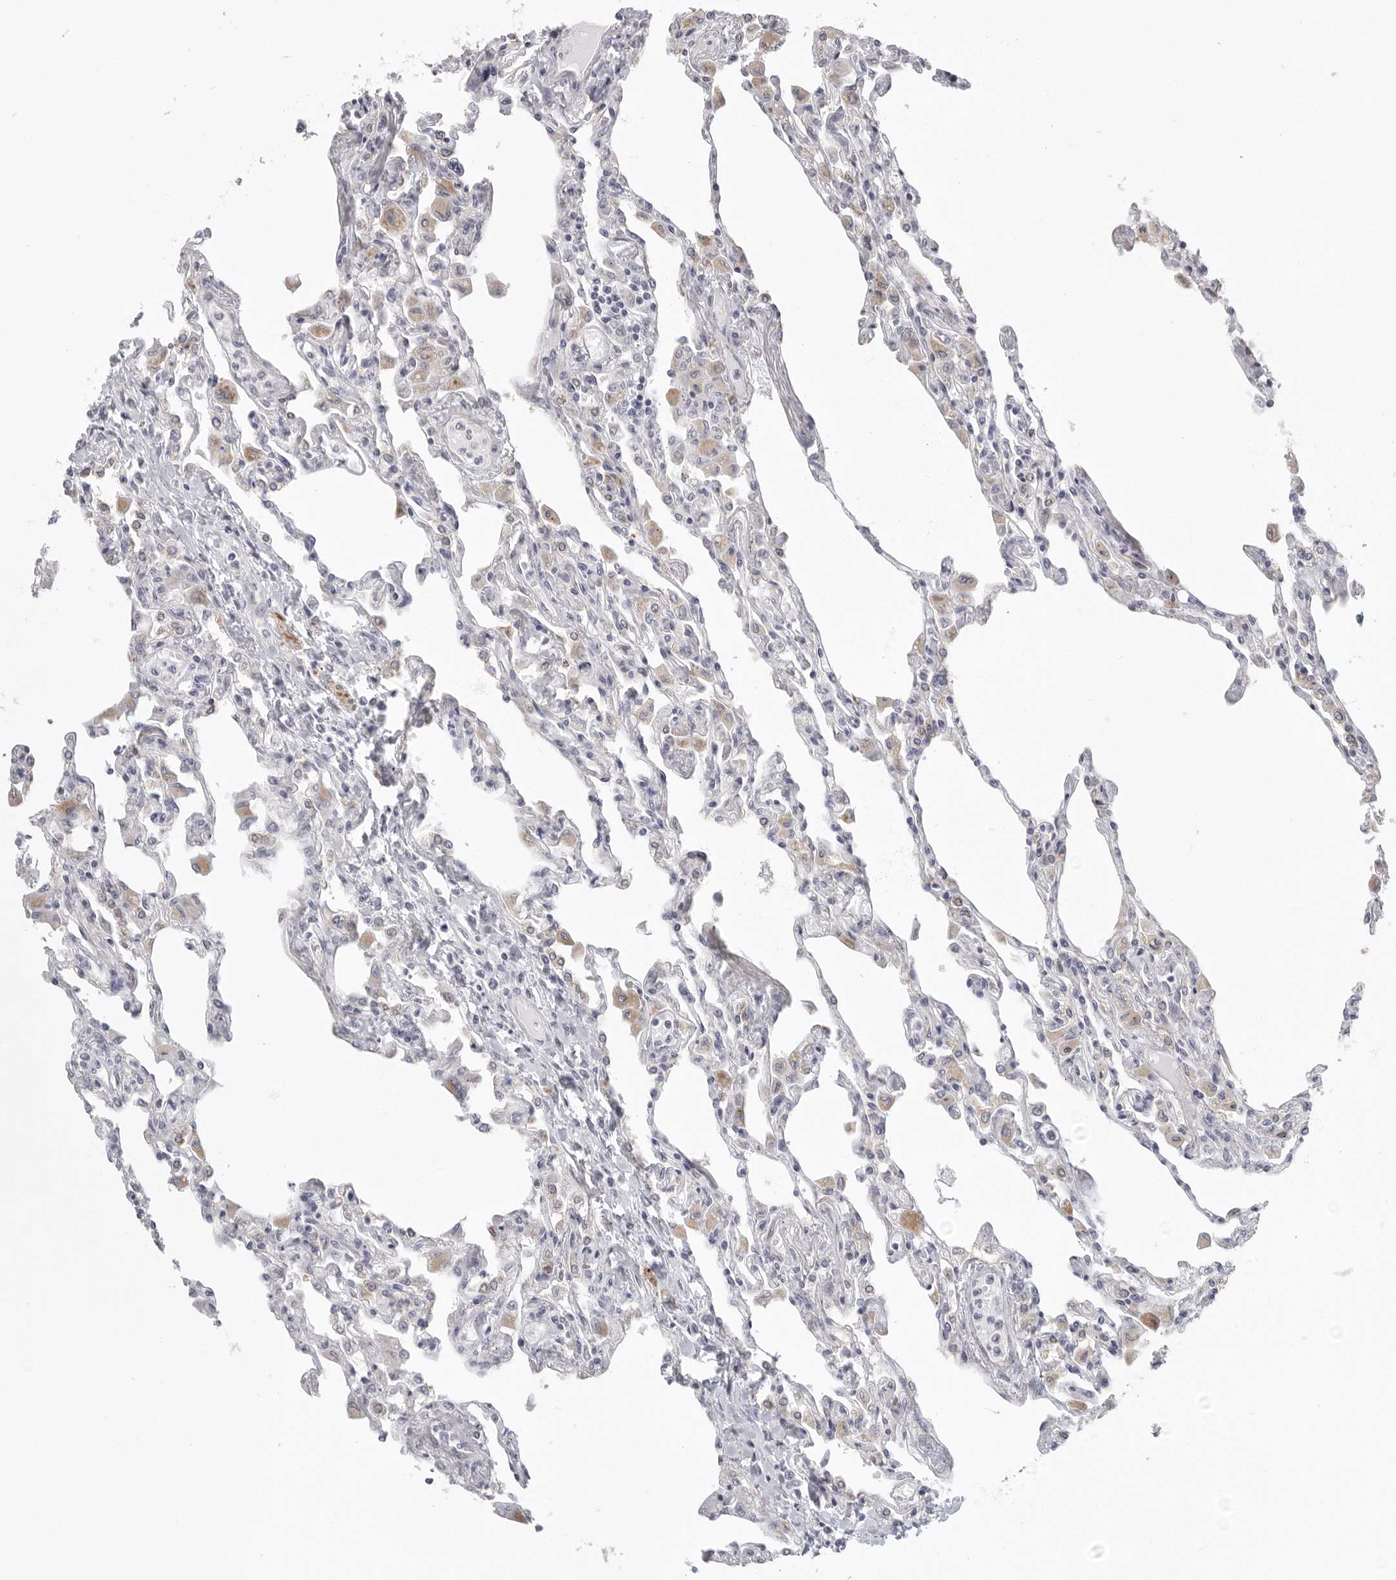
{"staining": {"intensity": "negative", "quantity": "none", "location": "none"}, "tissue": "lung", "cell_type": "Alveolar cells", "image_type": "normal", "snomed": [{"axis": "morphology", "description": "Normal tissue, NOS"}, {"axis": "topography", "description": "Bronchus"}, {"axis": "topography", "description": "Lung"}], "caption": "The histopathology image exhibits no staining of alveolar cells in unremarkable lung.", "gene": "STAB2", "patient": {"sex": "female", "age": 49}}